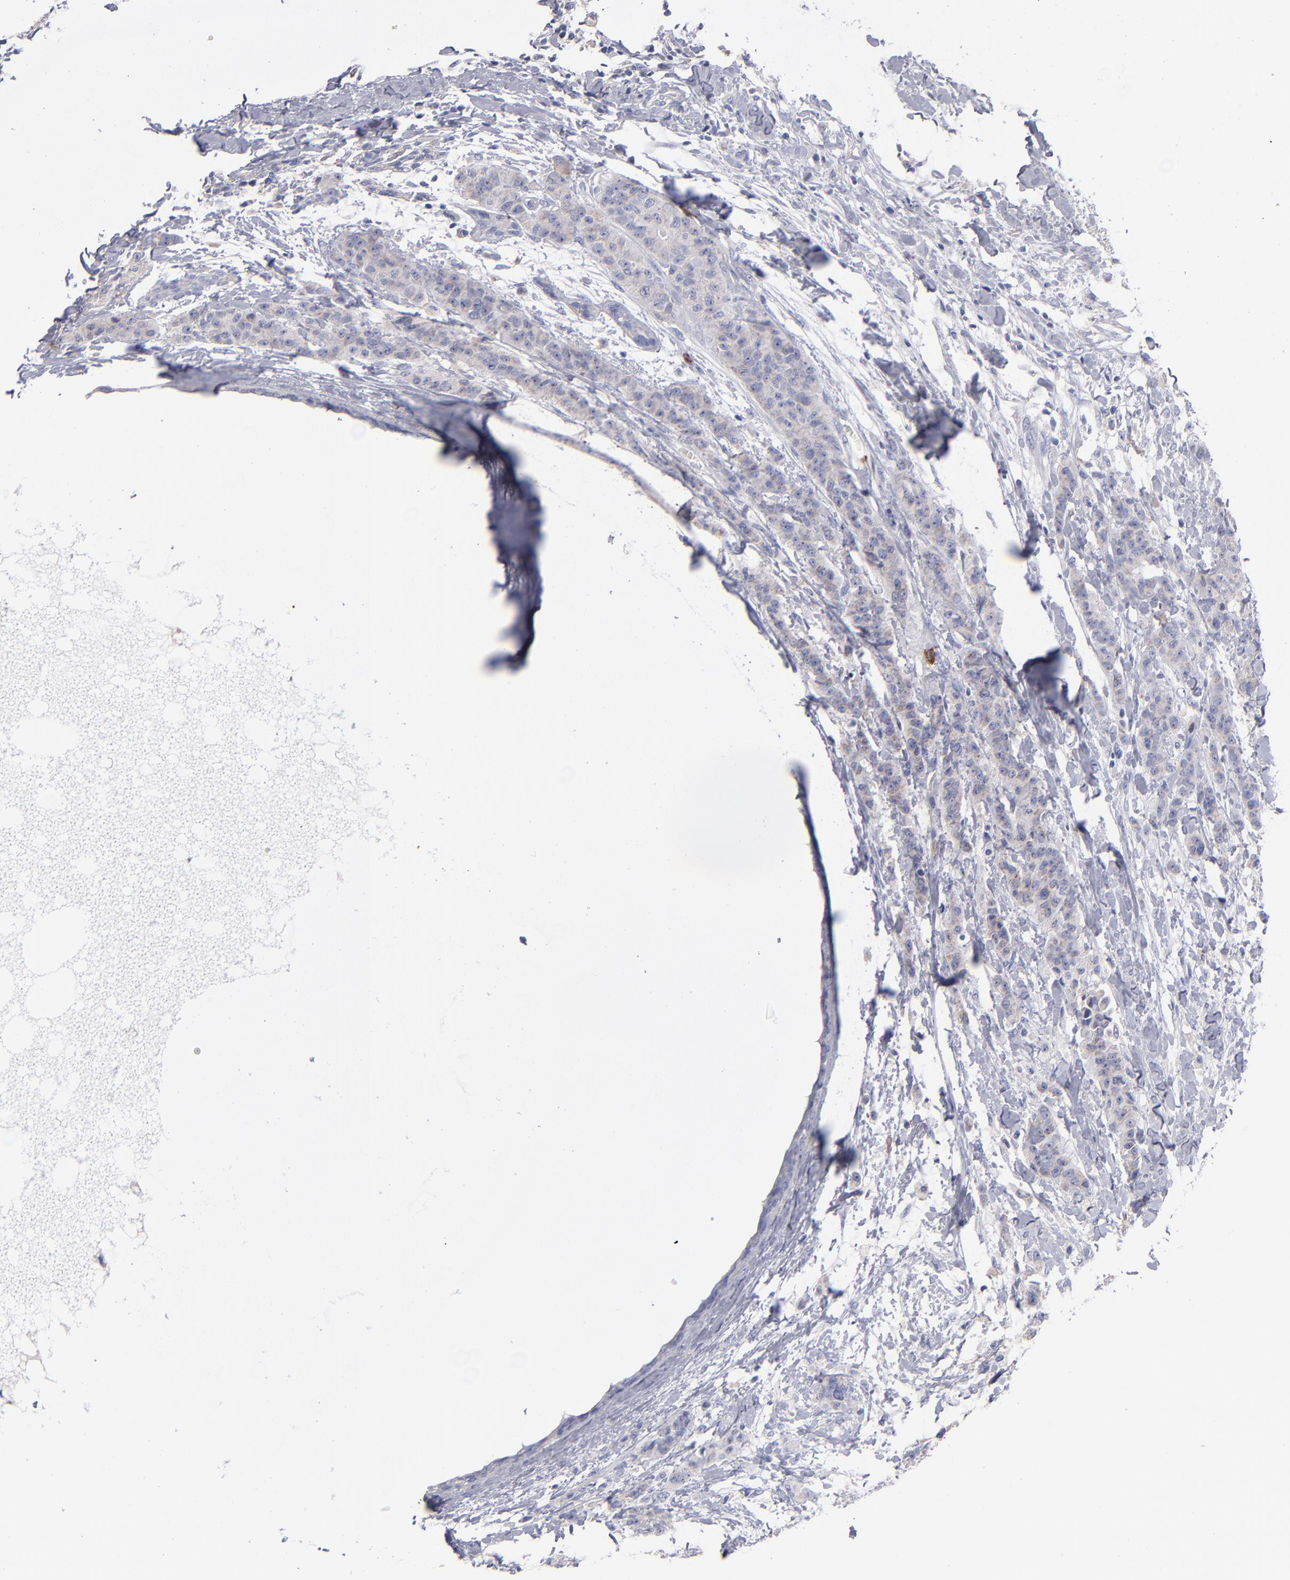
{"staining": {"intensity": "weak", "quantity": ">75%", "location": "cytoplasmic/membranous"}, "tissue": "breast cancer", "cell_type": "Tumor cells", "image_type": "cancer", "snomed": [{"axis": "morphology", "description": "Duct carcinoma"}, {"axis": "topography", "description": "Breast"}], "caption": "IHC photomicrograph of neoplastic tissue: human intraductal carcinoma (breast) stained using IHC exhibits low levels of weak protein expression localized specifically in the cytoplasmic/membranous of tumor cells, appearing as a cytoplasmic/membranous brown color.", "gene": "FGR", "patient": {"sex": "female", "age": 40}}